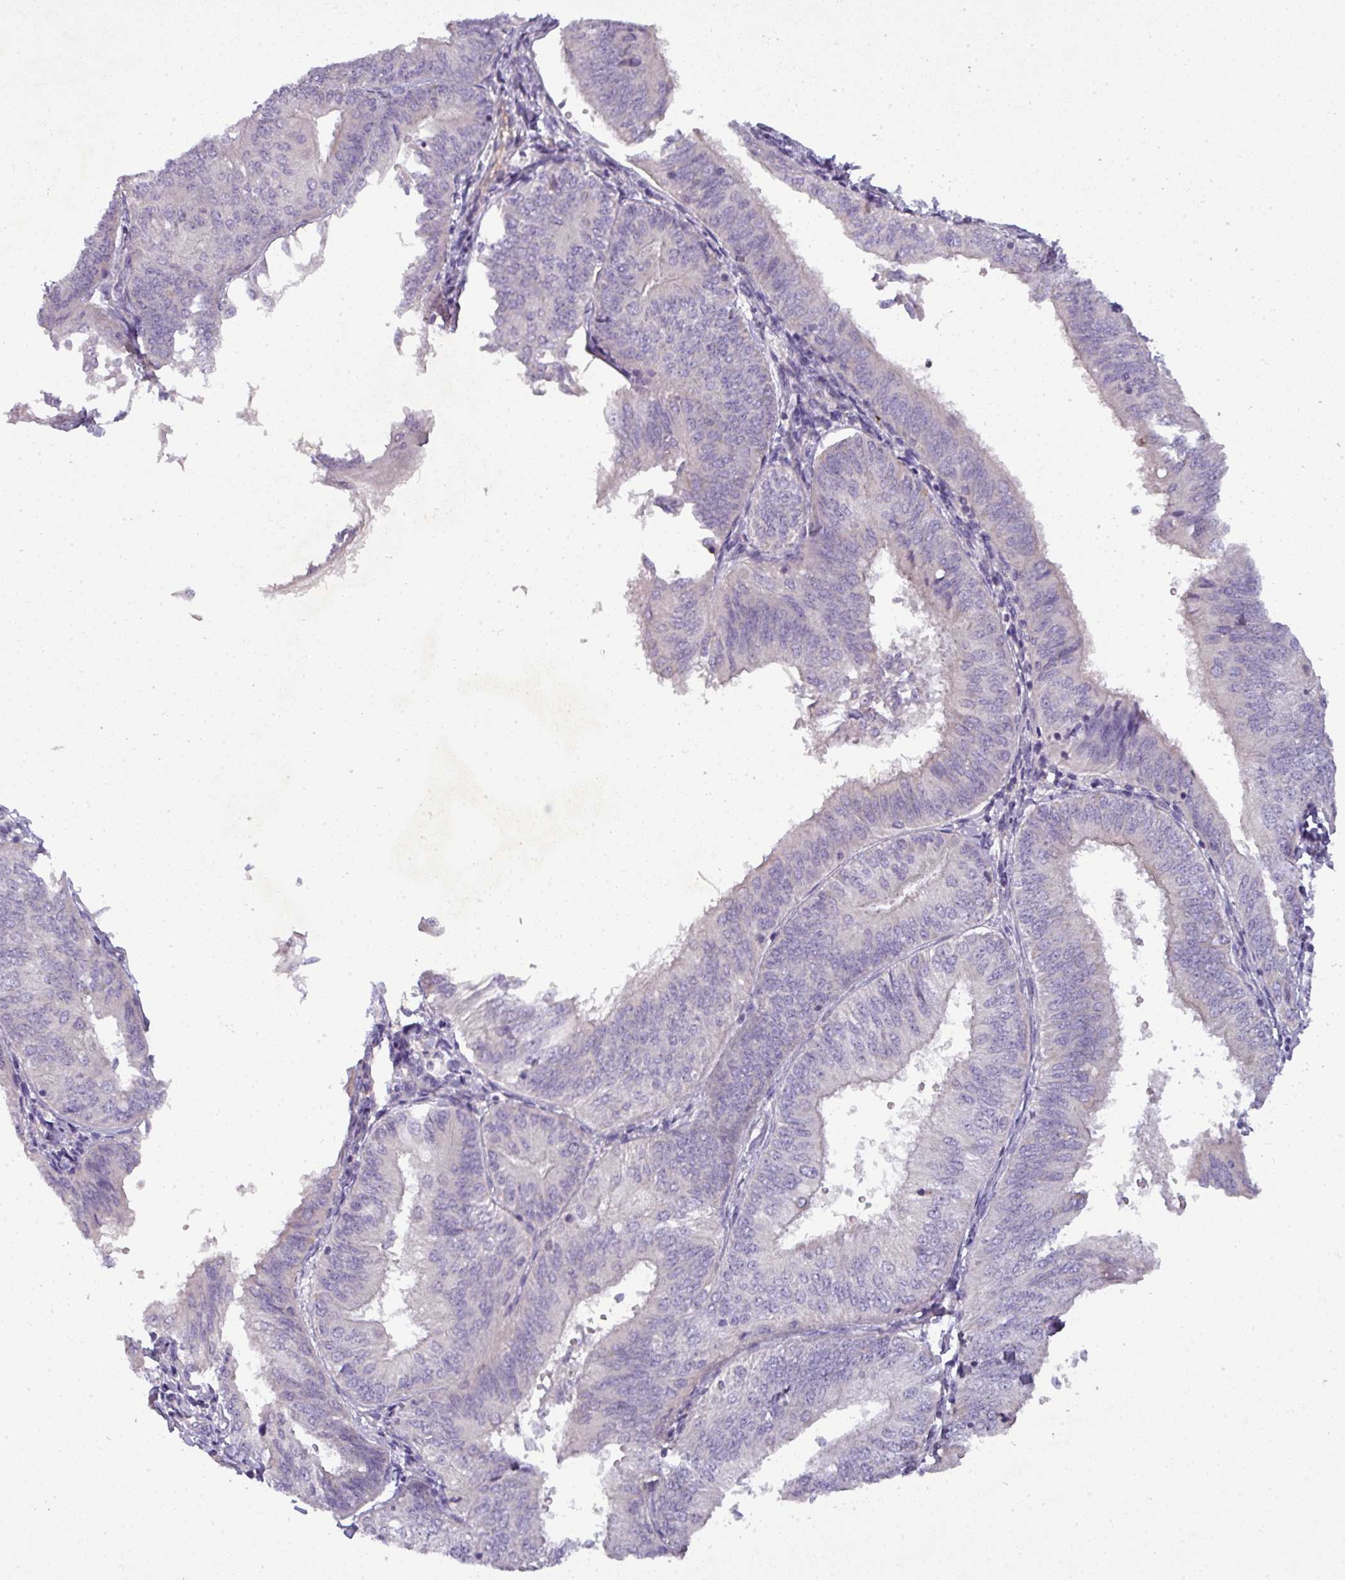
{"staining": {"intensity": "negative", "quantity": "none", "location": "none"}, "tissue": "endometrial cancer", "cell_type": "Tumor cells", "image_type": "cancer", "snomed": [{"axis": "morphology", "description": "Adenocarcinoma, NOS"}, {"axis": "topography", "description": "Endometrium"}], "caption": "Tumor cells show no significant protein expression in endometrial adenocarcinoma. (Immunohistochemistry (ihc), brightfield microscopy, high magnification).", "gene": "PNMA6A", "patient": {"sex": "female", "age": 58}}